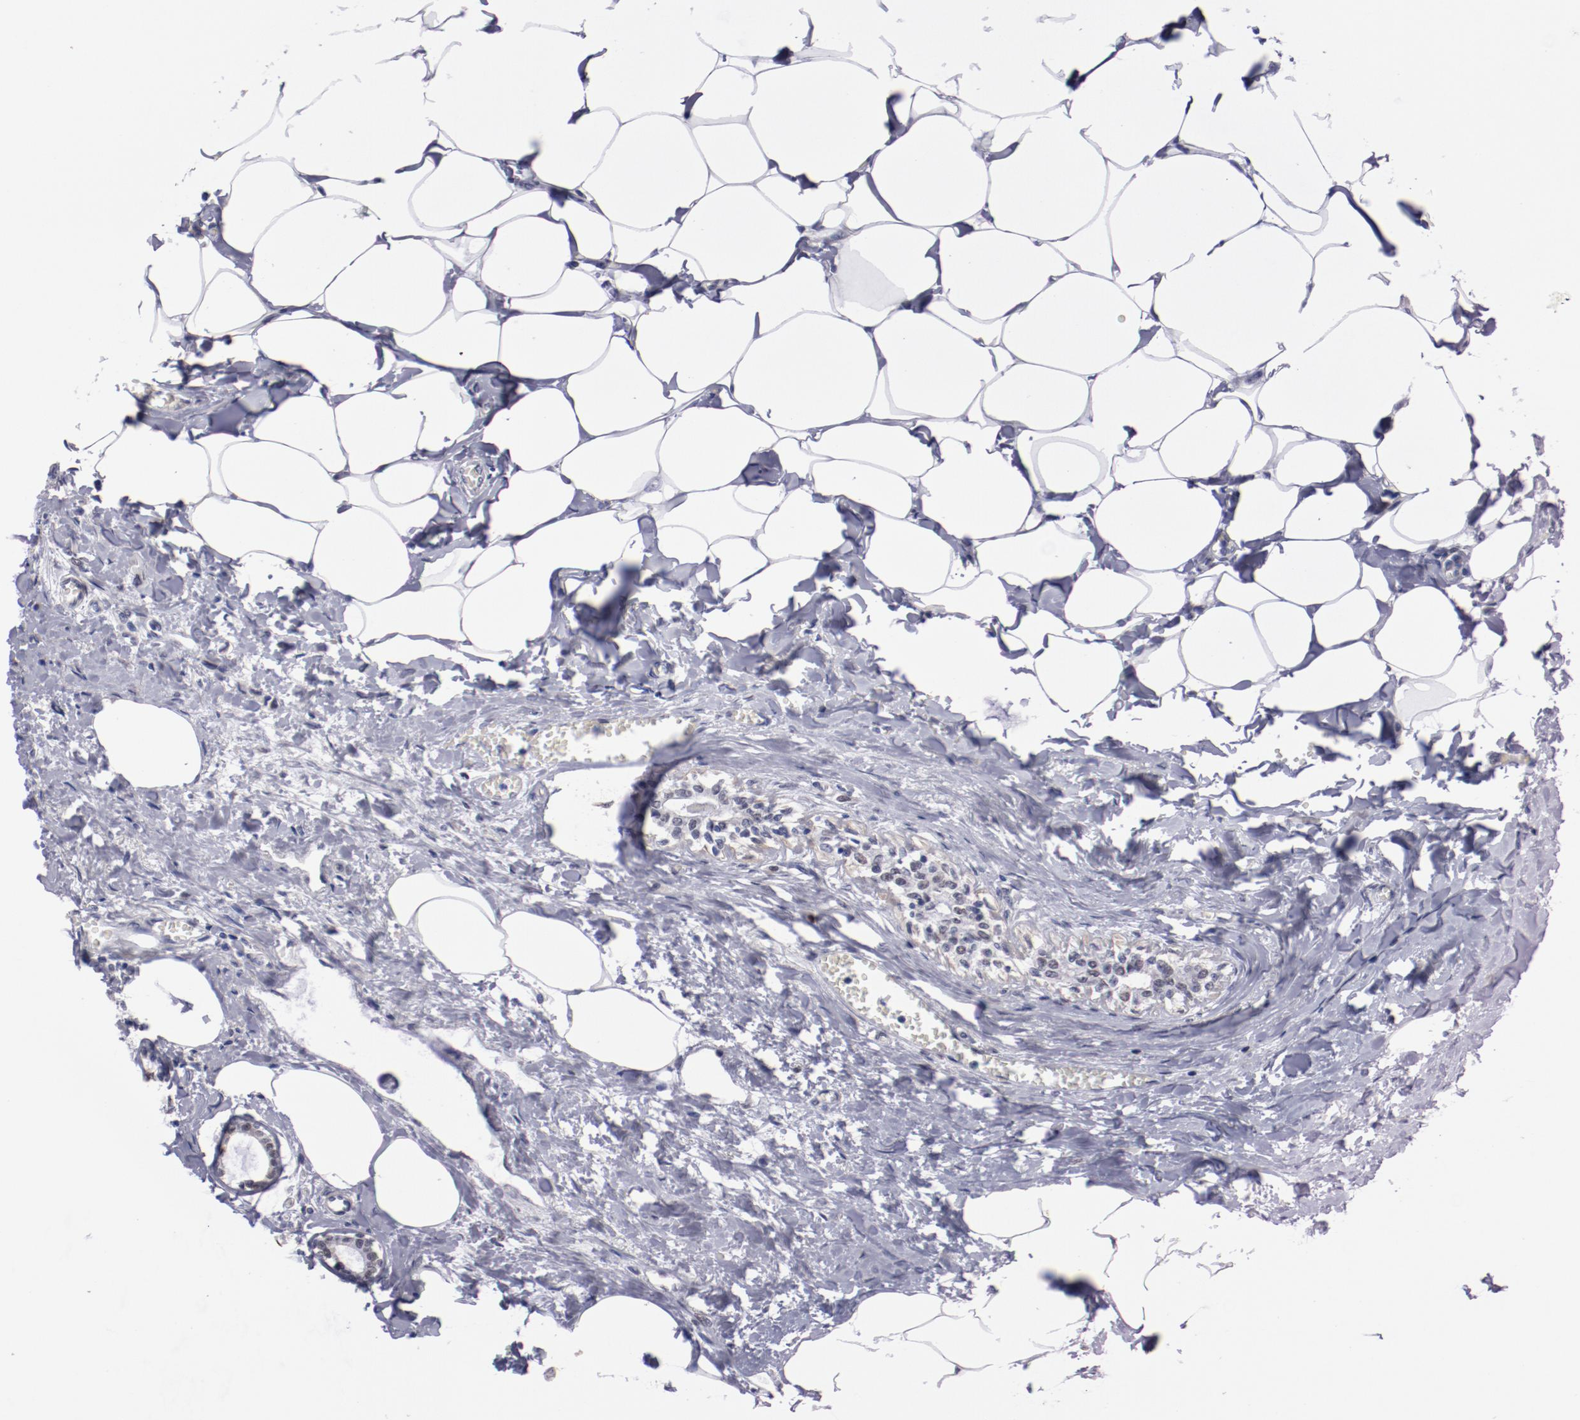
{"staining": {"intensity": "weak", "quantity": ">75%", "location": "nuclear"}, "tissue": "breast cancer", "cell_type": "Tumor cells", "image_type": "cancer", "snomed": [{"axis": "morphology", "description": "Lobular carcinoma"}, {"axis": "topography", "description": "Breast"}], "caption": "A photomicrograph showing weak nuclear expression in approximately >75% of tumor cells in breast lobular carcinoma, as visualized by brown immunohistochemical staining.", "gene": "IRF4", "patient": {"sex": "female", "age": 51}}